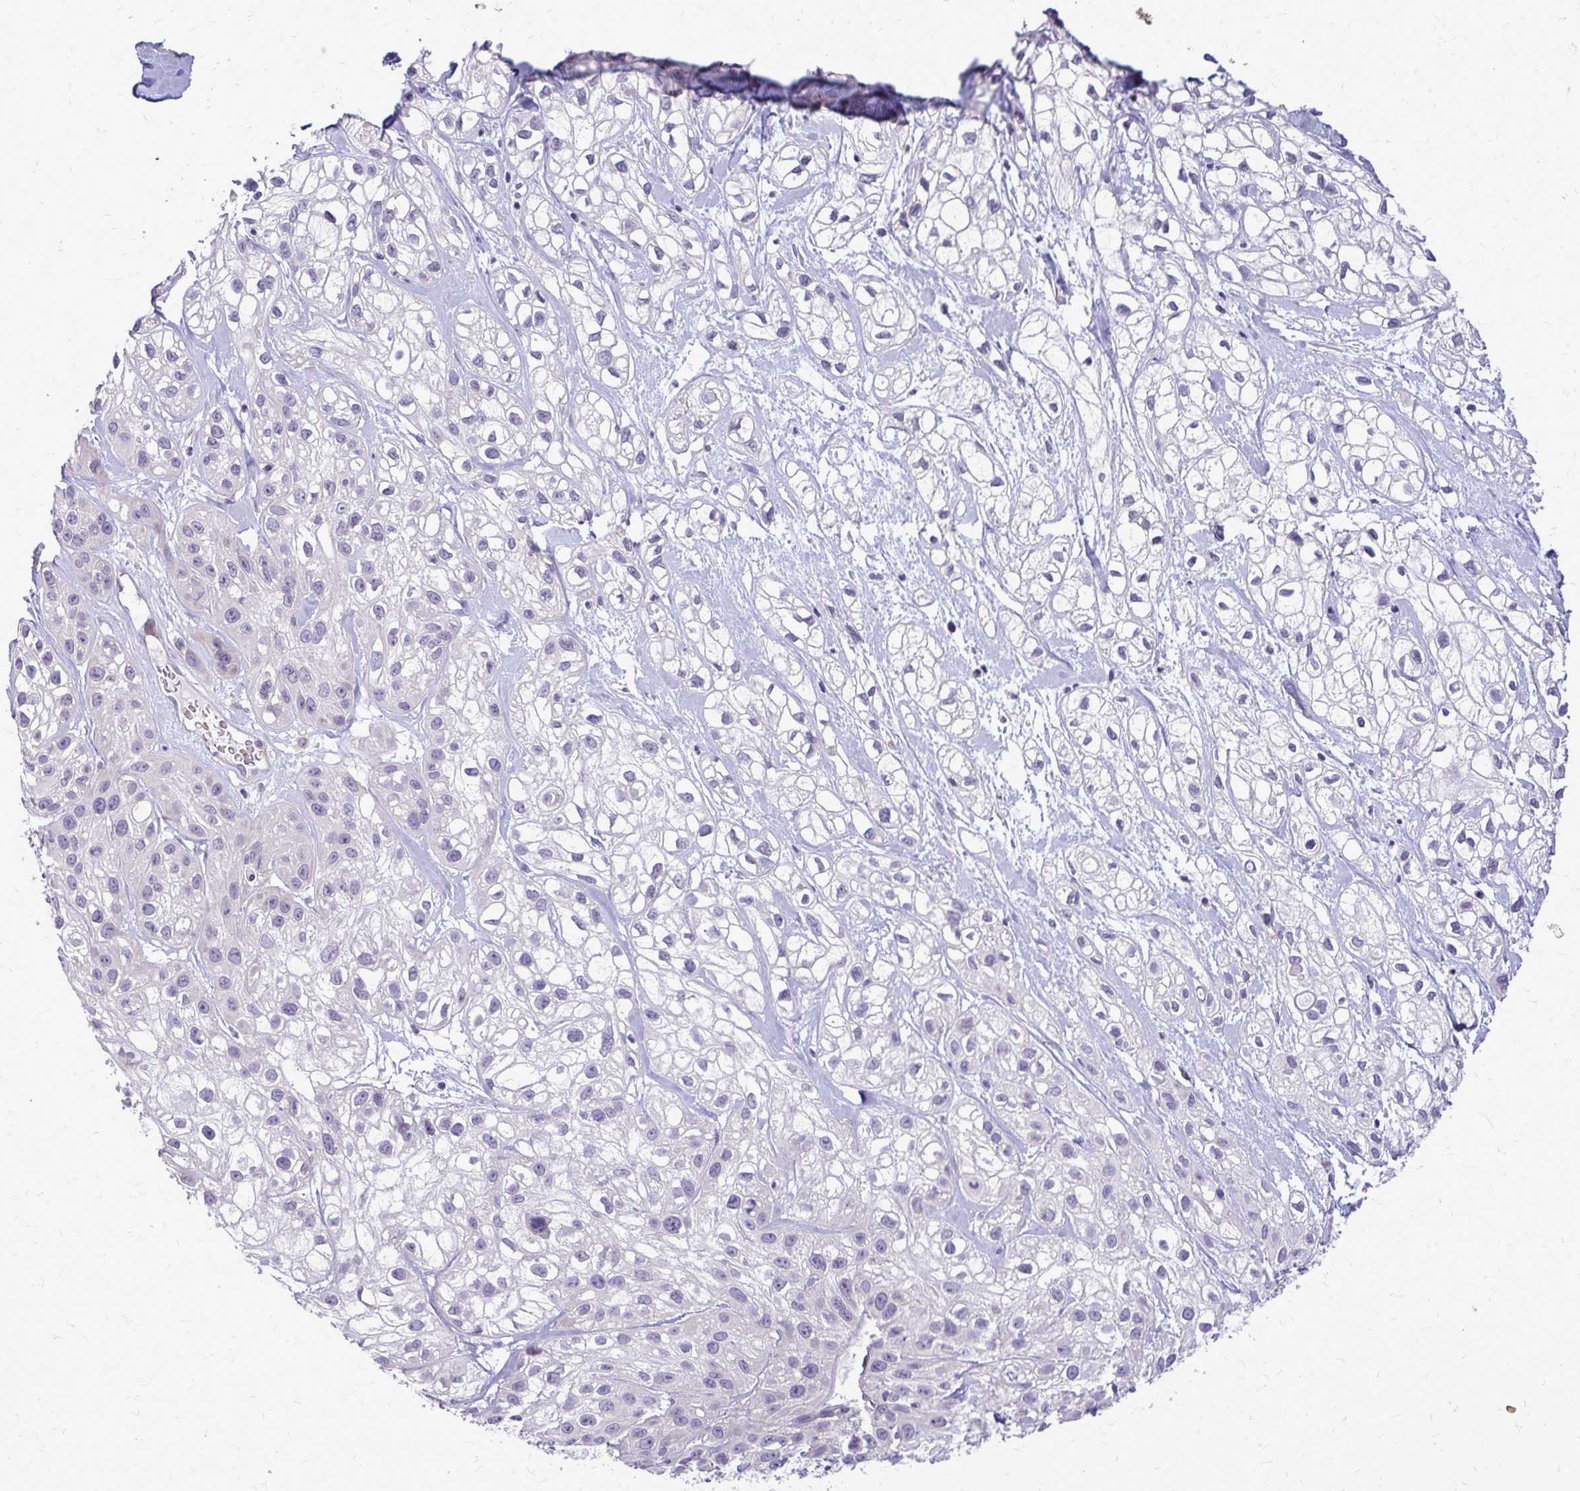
{"staining": {"intensity": "negative", "quantity": "none", "location": "none"}, "tissue": "skin cancer", "cell_type": "Tumor cells", "image_type": "cancer", "snomed": [{"axis": "morphology", "description": "Squamous cell carcinoma, NOS"}, {"axis": "topography", "description": "Skin"}], "caption": "There is no significant staining in tumor cells of skin squamous cell carcinoma.", "gene": "DPY19L1", "patient": {"sex": "male", "age": 82}}